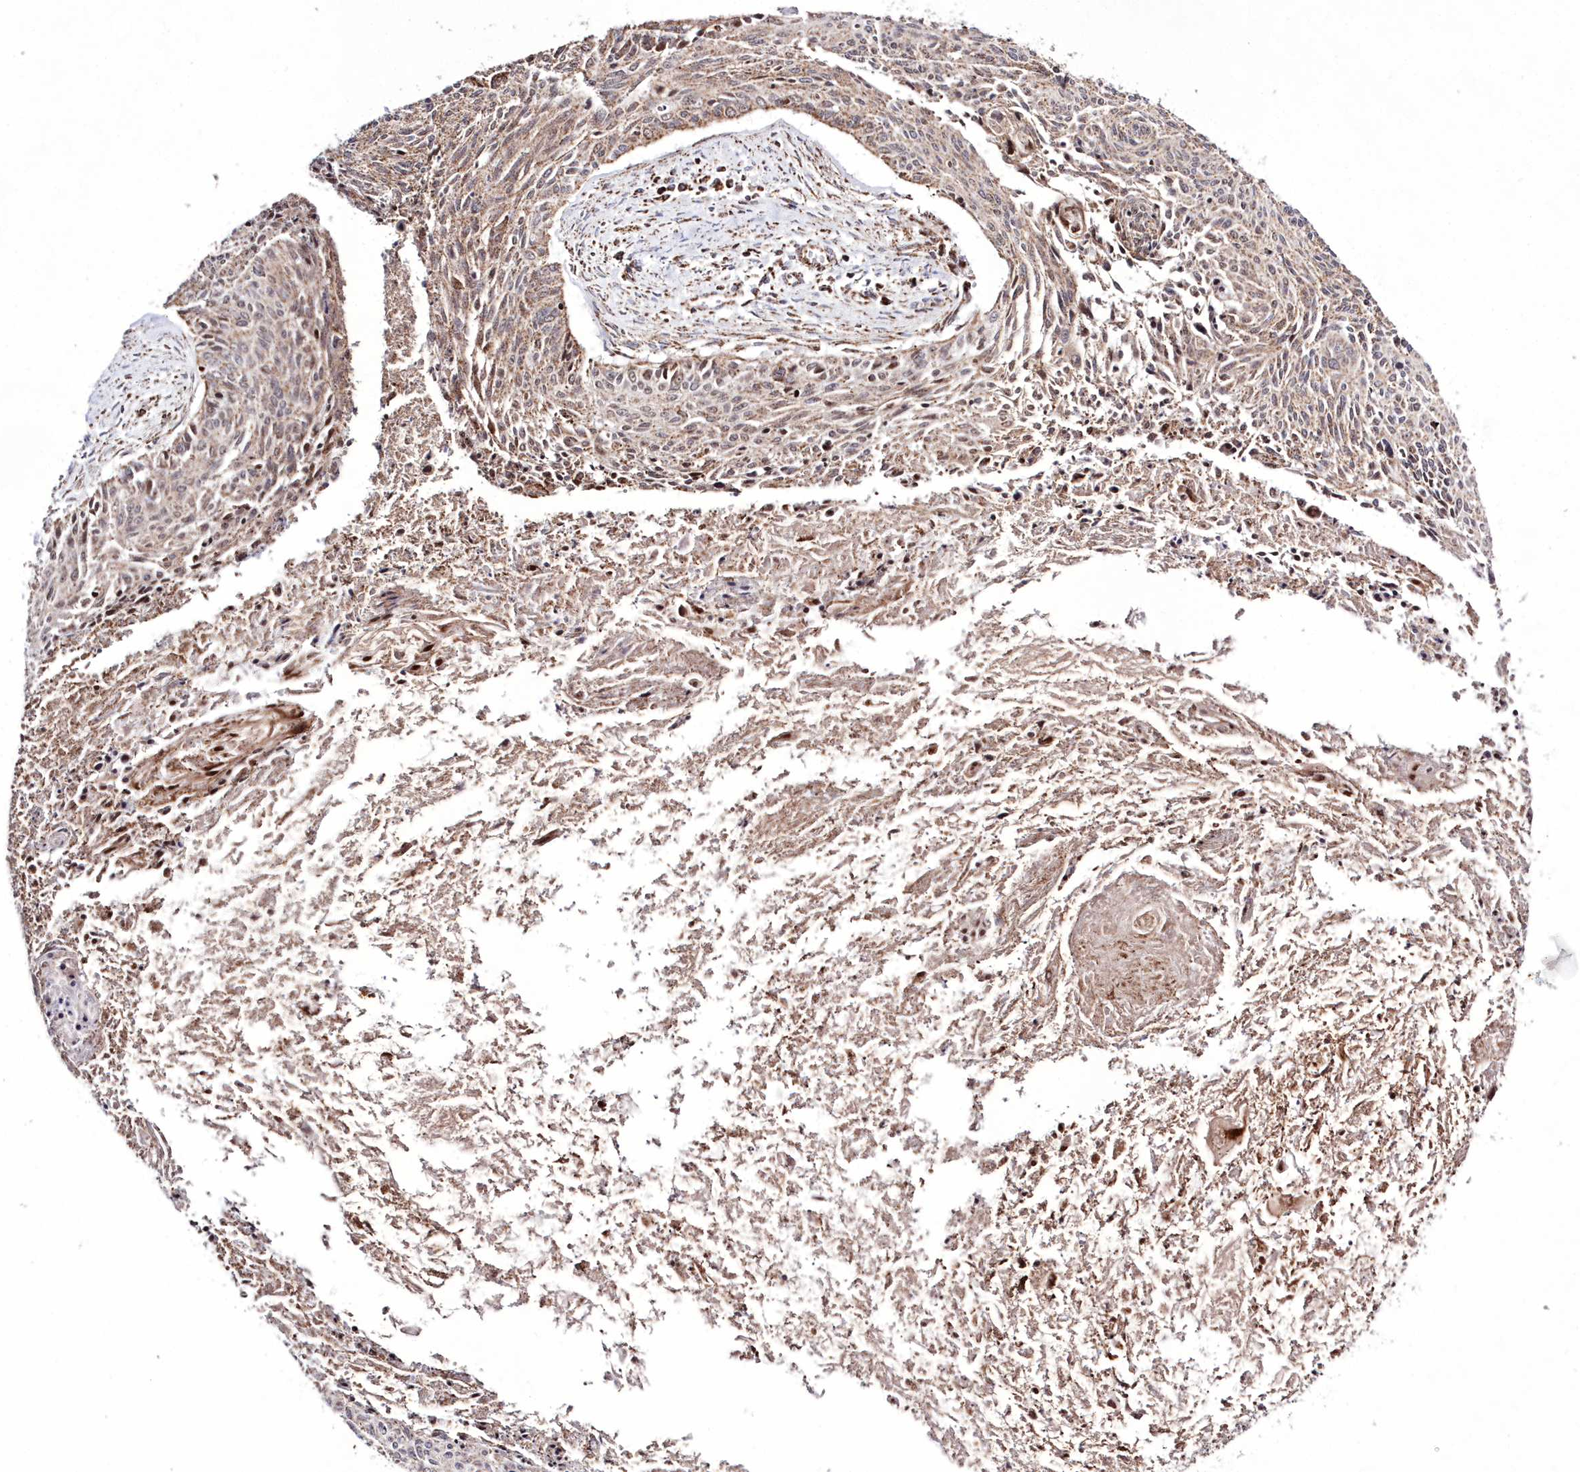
{"staining": {"intensity": "weak", "quantity": "25%-75%", "location": "cytoplasmic/membranous"}, "tissue": "cervical cancer", "cell_type": "Tumor cells", "image_type": "cancer", "snomed": [{"axis": "morphology", "description": "Squamous cell carcinoma, NOS"}, {"axis": "topography", "description": "Cervix"}], "caption": "This histopathology image exhibits immunohistochemistry (IHC) staining of cervical cancer, with low weak cytoplasmic/membranous expression in about 25%-75% of tumor cells.", "gene": "HADHB", "patient": {"sex": "female", "age": 55}}